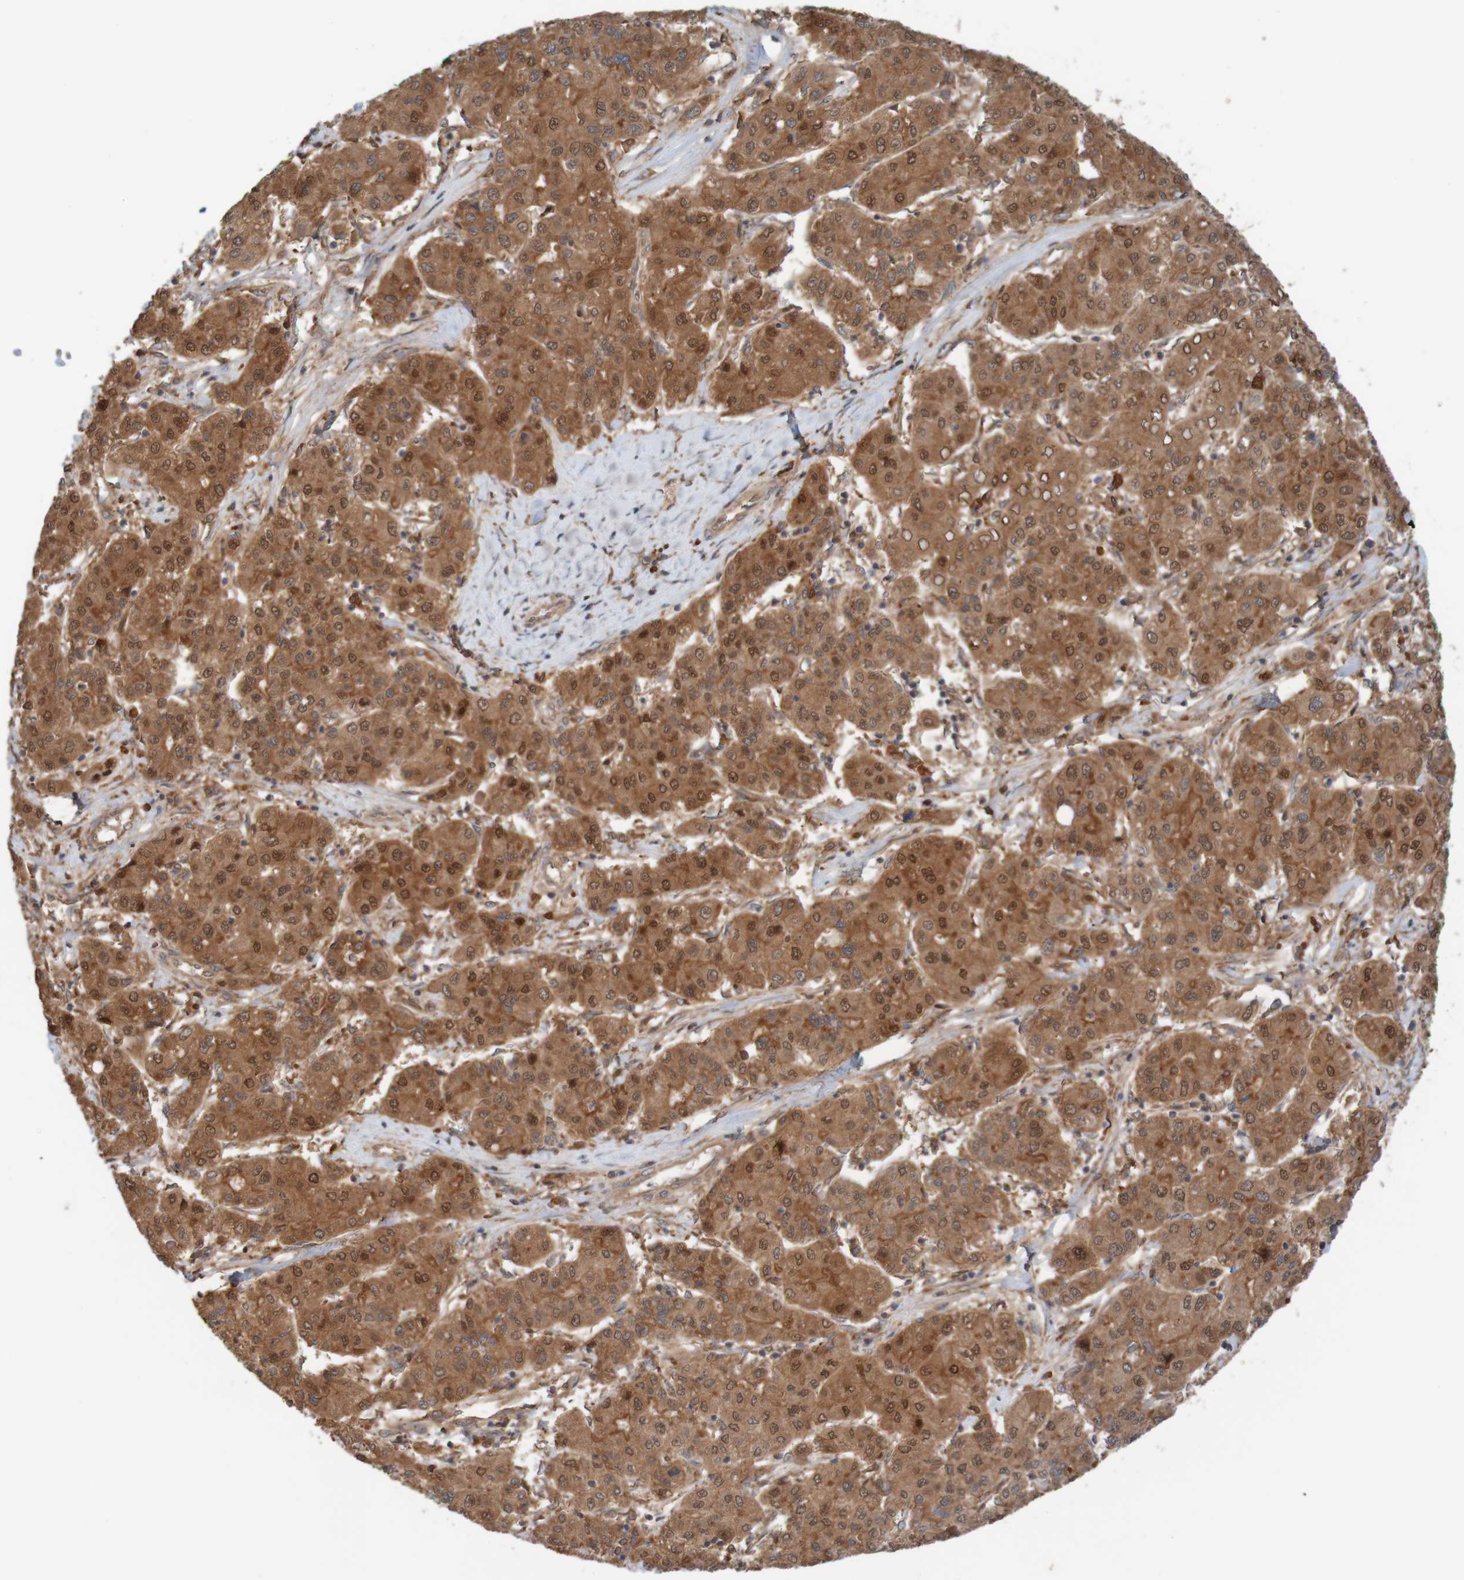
{"staining": {"intensity": "moderate", "quantity": ">75%", "location": "cytoplasmic/membranous,nuclear"}, "tissue": "liver cancer", "cell_type": "Tumor cells", "image_type": "cancer", "snomed": [{"axis": "morphology", "description": "Carcinoma, Hepatocellular, NOS"}, {"axis": "topography", "description": "Liver"}], "caption": "The histopathology image displays a brown stain indicating the presence of a protein in the cytoplasmic/membranous and nuclear of tumor cells in liver cancer.", "gene": "ARHGEF11", "patient": {"sex": "male", "age": 65}}